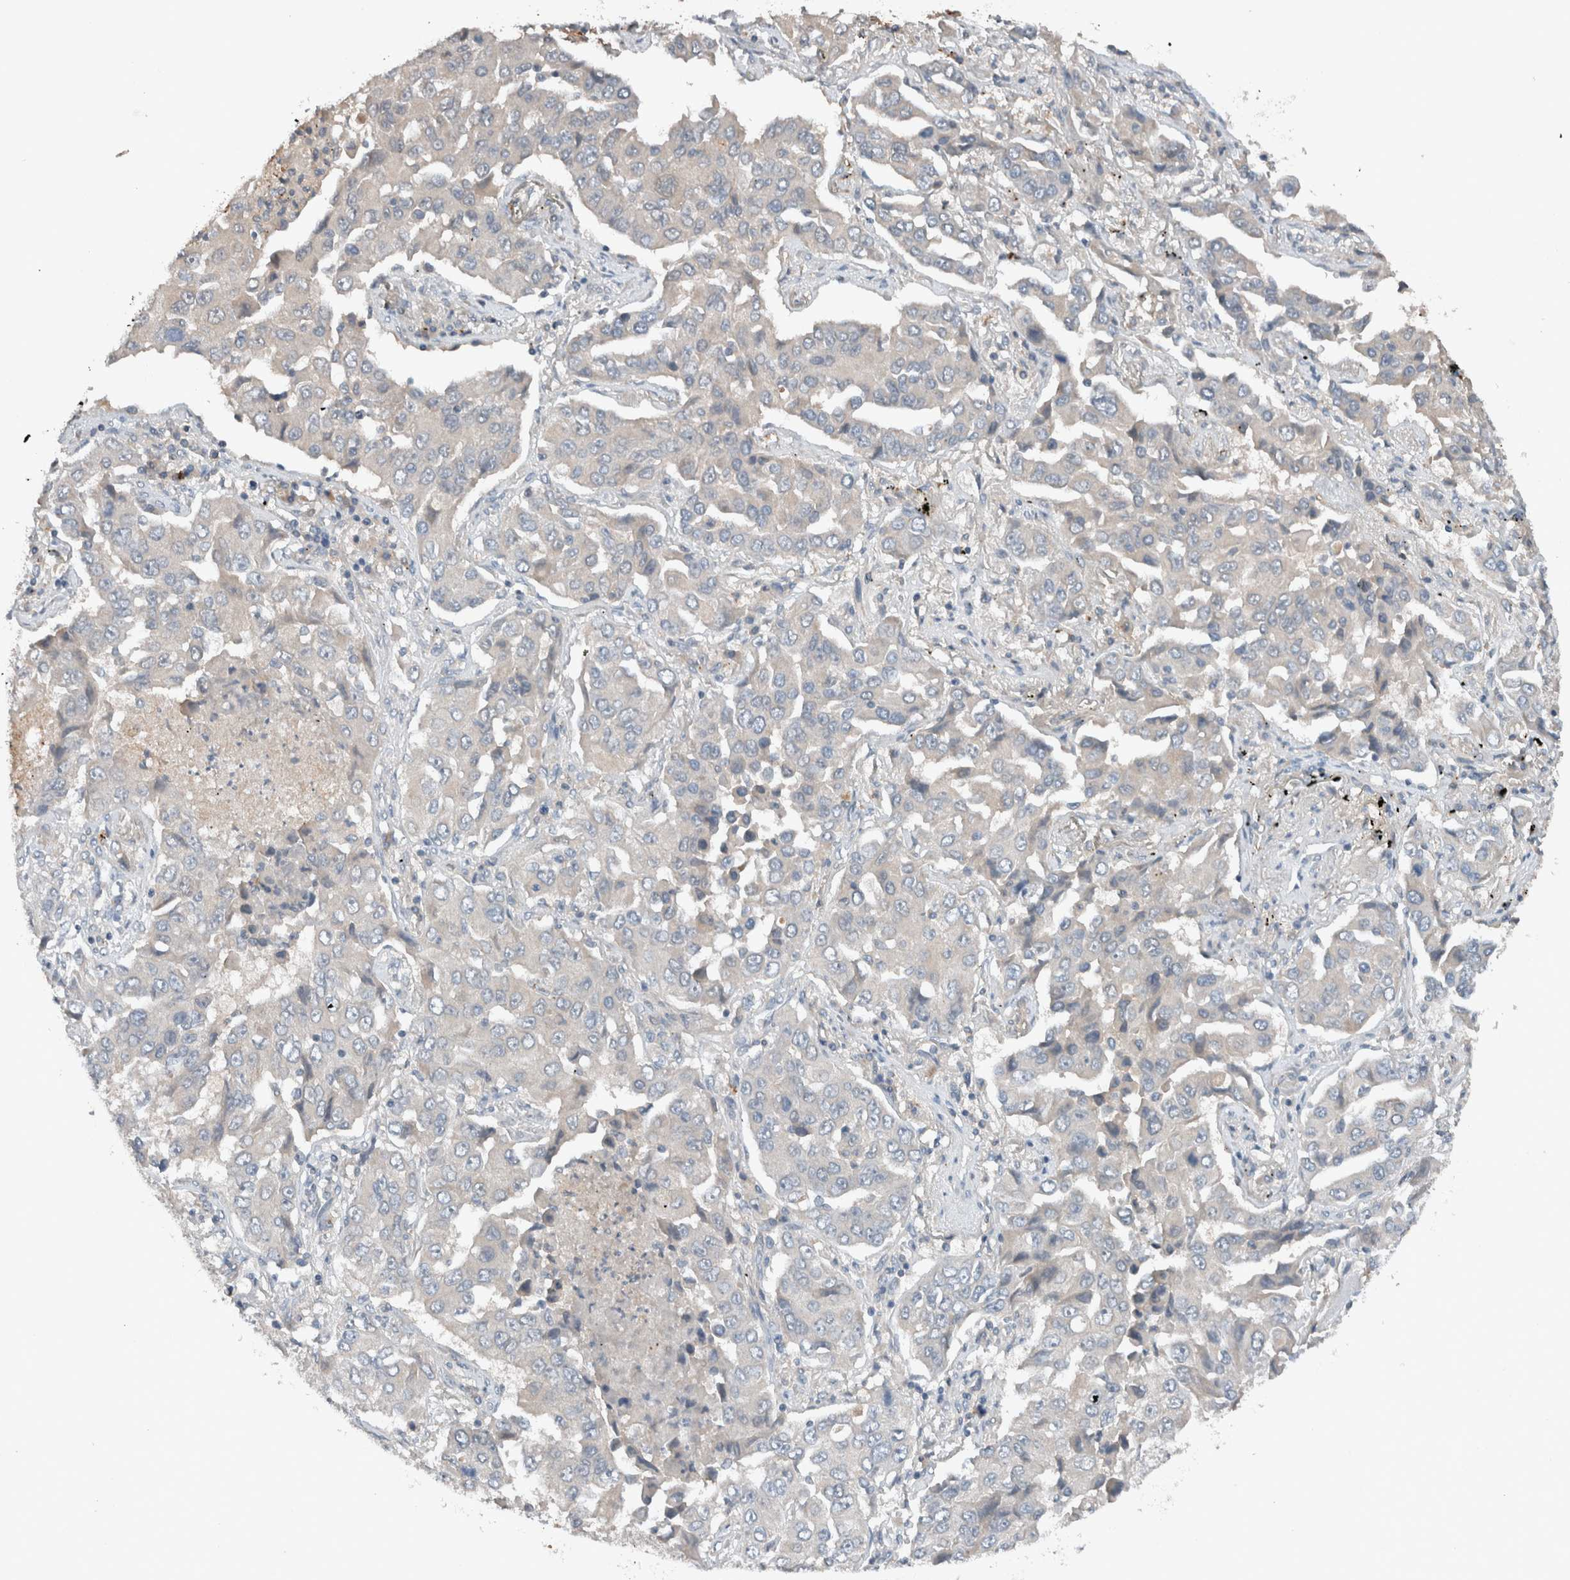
{"staining": {"intensity": "negative", "quantity": "none", "location": "none"}, "tissue": "lung cancer", "cell_type": "Tumor cells", "image_type": "cancer", "snomed": [{"axis": "morphology", "description": "Adenocarcinoma, NOS"}, {"axis": "topography", "description": "Lung"}], "caption": "The micrograph shows no significant staining in tumor cells of lung adenocarcinoma. Brightfield microscopy of immunohistochemistry (IHC) stained with DAB (3,3'-diaminobenzidine) (brown) and hematoxylin (blue), captured at high magnification.", "gene": "UGCG", "patient": {"sex": "female", "age": 65}}